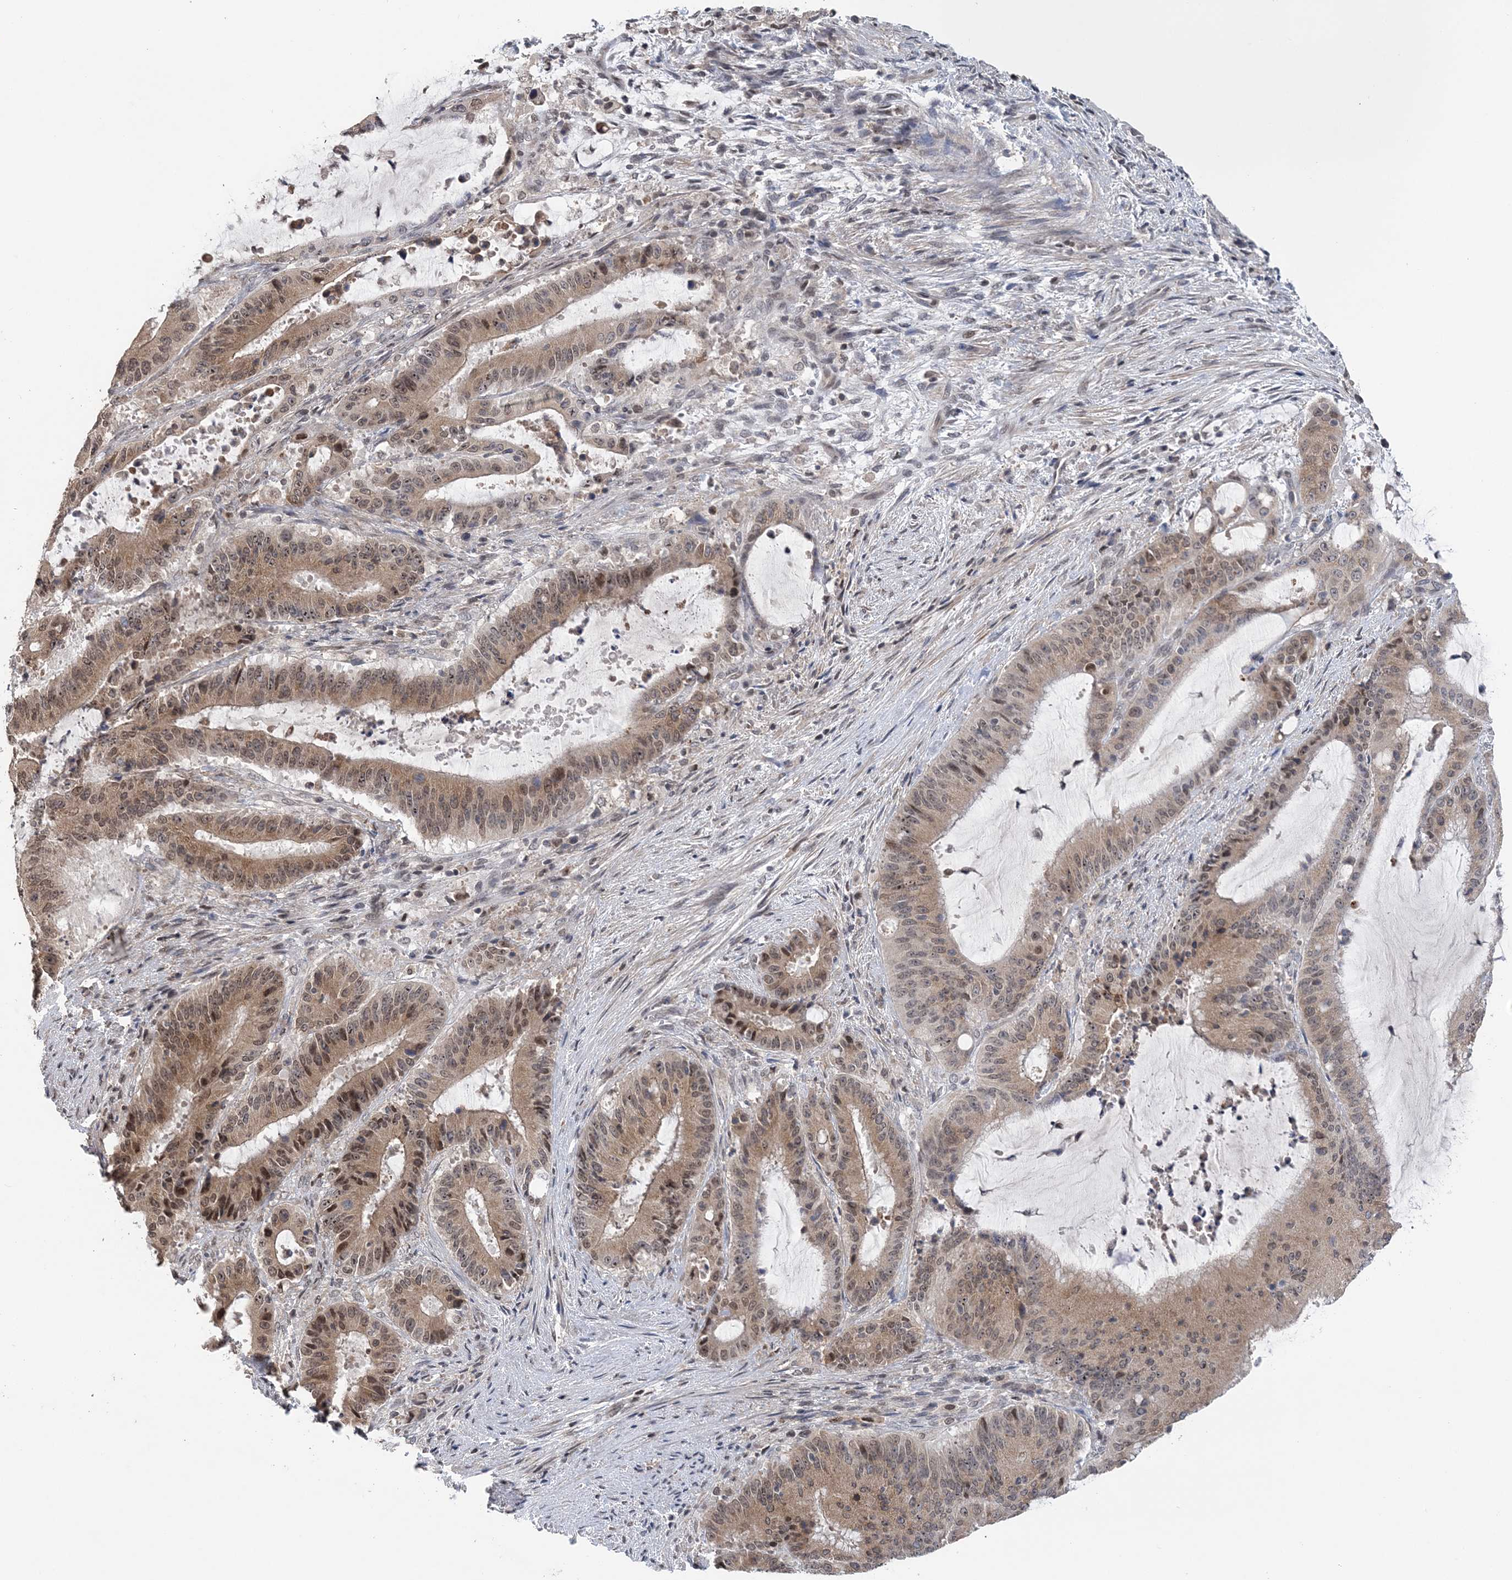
{"staining": {"intensity": "moderate", "quantity": ">75%", "location": "cytoplasmic/membranous,nuclear"}, "tissue": "liver cancer", "cell_type": "Tumor cells", "image_type": "cancer", "snomed": [{"axis": "morphology", "description": "Normal tissue, NOS"}, {"axis": "morphology", "description": "Cholangiocarcinoma"}, {"axis": "topography", "description": "Liver"}, {"axis": "topography", "description": "Peripheral nerve tissue"}], "caption": "Liver cancer (cholangiocarcinoma) stained with IHC exhibits moderate cytoplasmic/membranous and nuclear positivity in approximately >75% of tumor cells.", "gene": "CCDC152", "patient": {"sex": "female", "age": 73}}